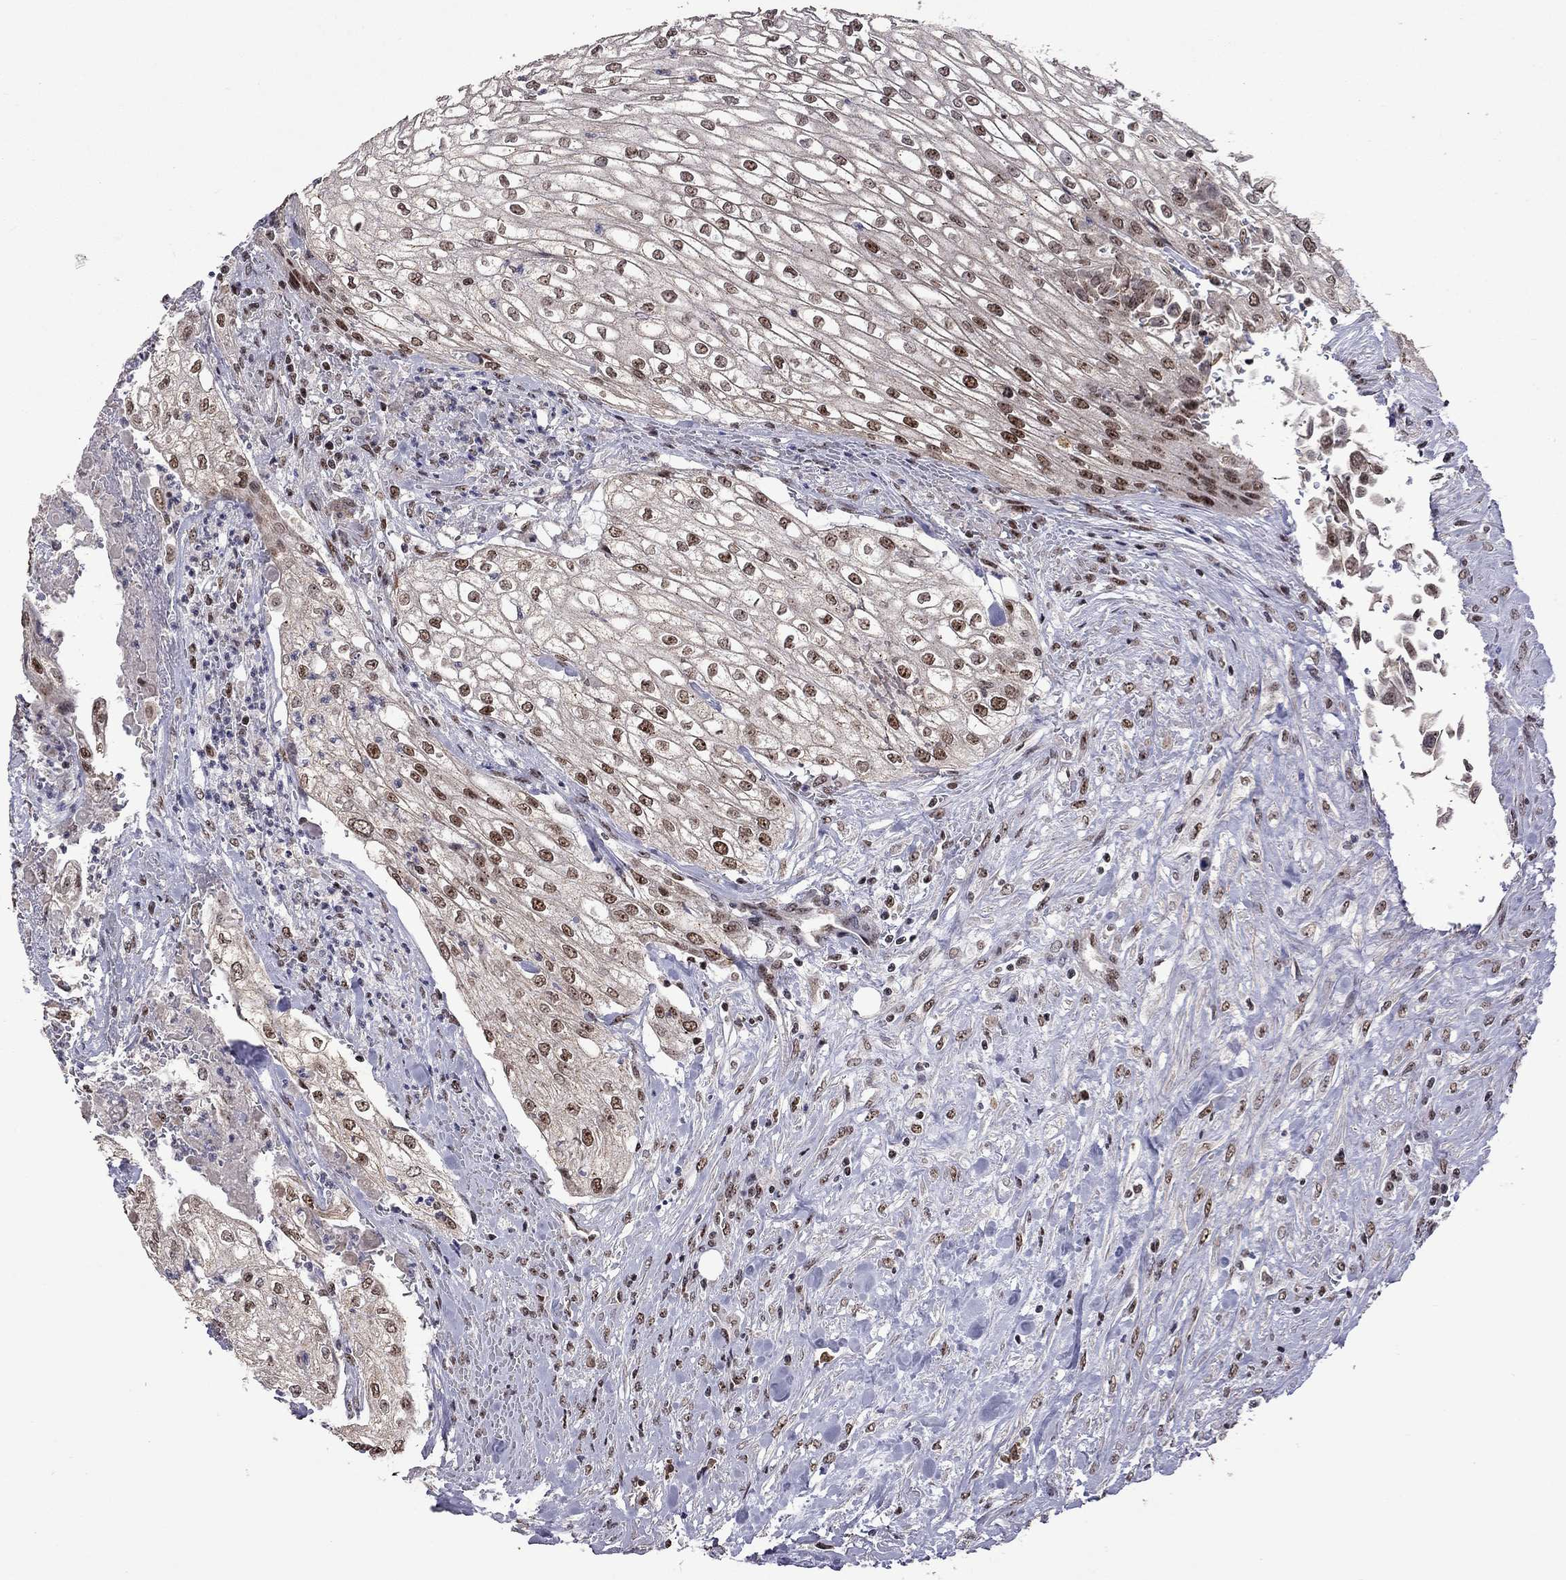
{"staining": {"intensity": "moderate", "quantity": "25%-75%", "location": "nuclear"}, "tissue": "urothelial cancer", "cell_type": "Tumor cells", "image_type": "cancer", "snomed": [{"axis": "morphology", "description": "Urothelial carcinoma, High grade"}, {"axis": "topography", "description": "Urinary bladder"}], "caption": "Immunohistochemical staining of urothelial cancer reveals medium levels of moderate nuclear staining in about 25%-75% of tumor cells.", "gene": "SPOUT1", "patient": {"sex": "male", "age": 62}}